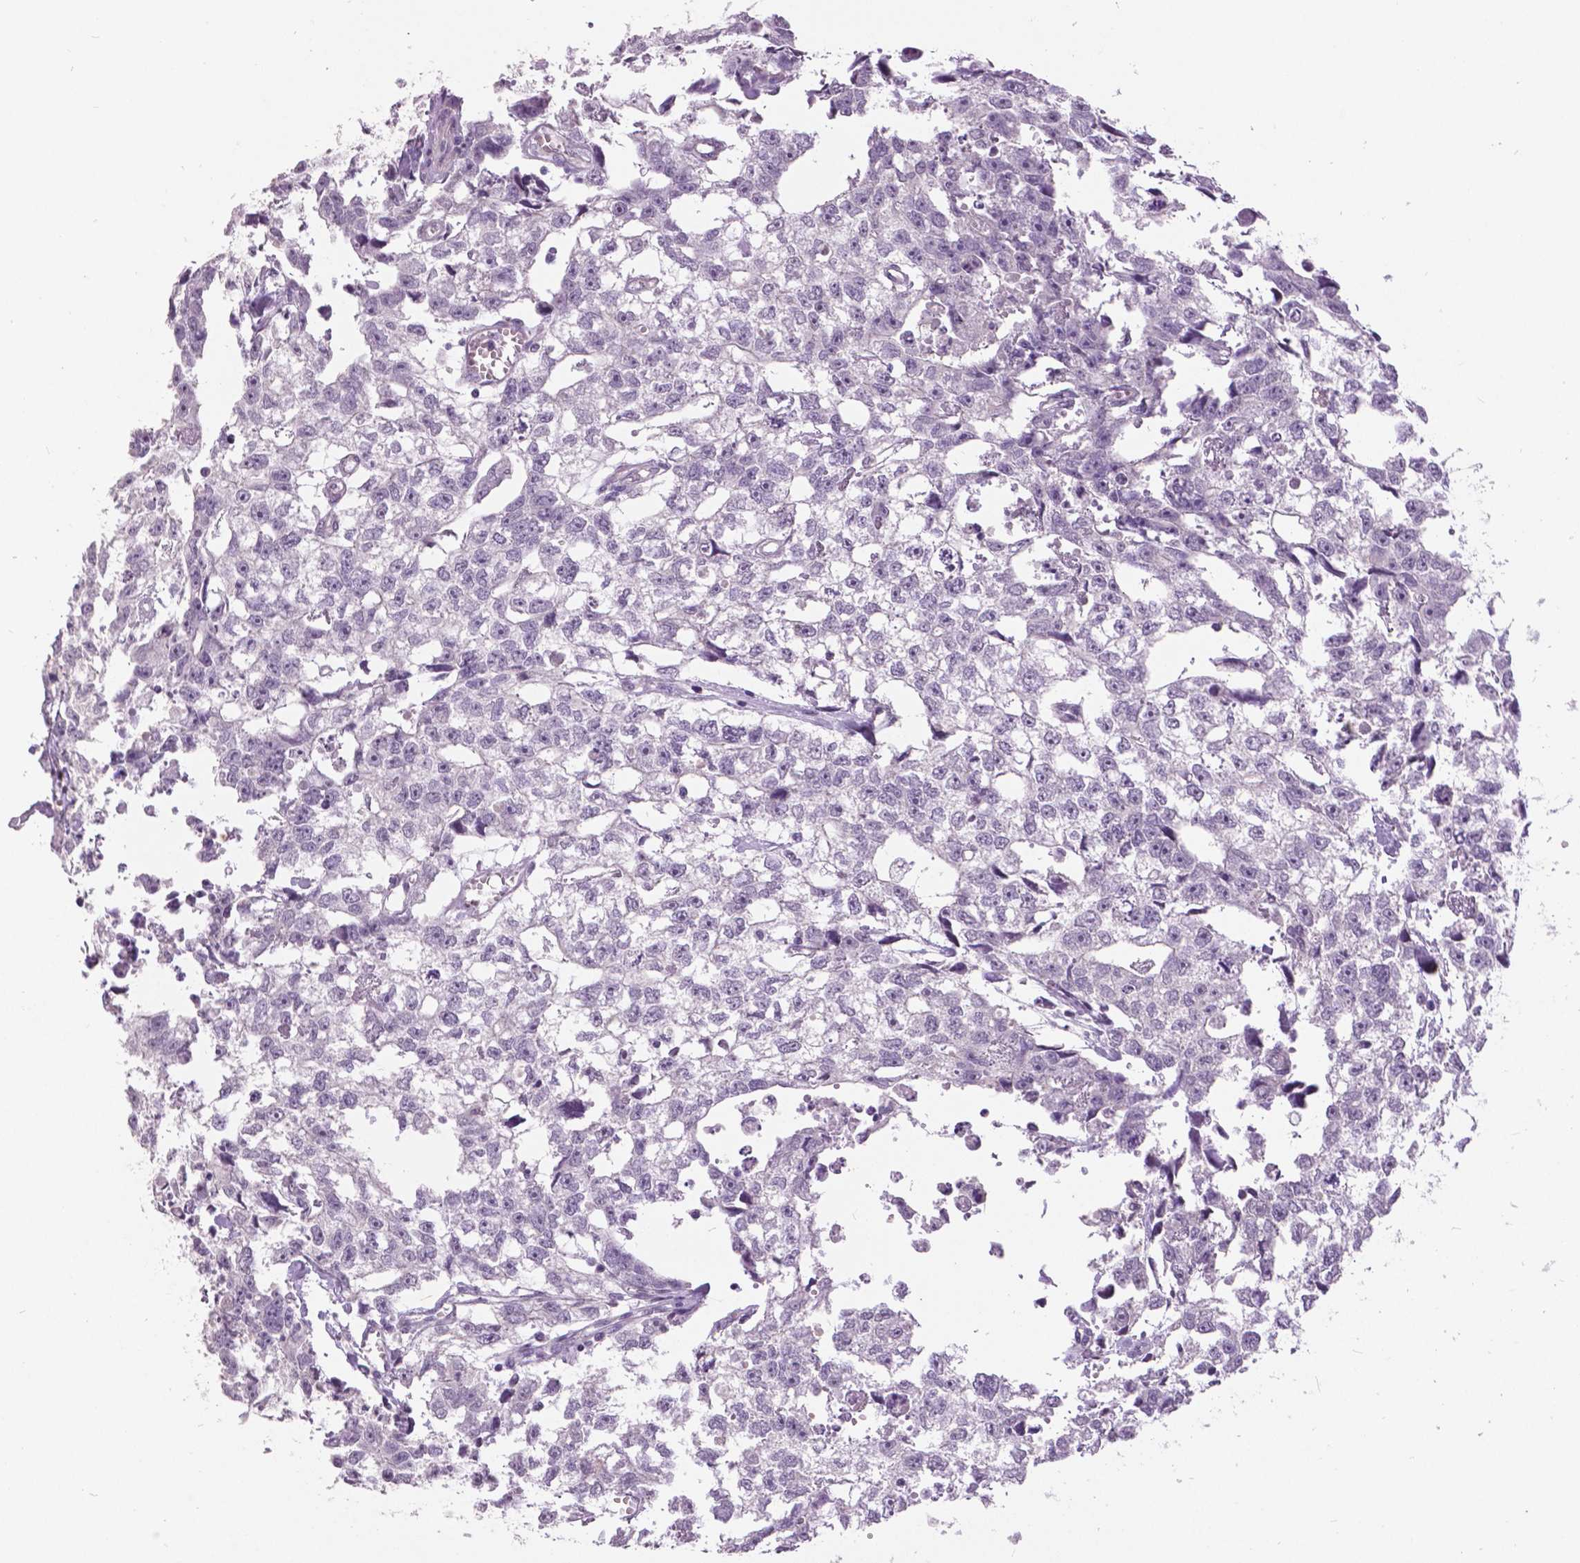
{"staining": {"intensity": "negative", "quantity": "none", "location": "none"}, "tissue": "testis cancer", "cell_type": "Tumor cells", "image_type": "cancer", "snomed": [{"axis": "morphology", "description": "Carcinoma, Embryonal, NOS"}, {"axis": "morphology", "description": "Teratoma, malignant, NOS"}, {"axis": "topography", "description": "Testis"}], "caption": "Protein analysis of testis cancer (malignant teratoma) reveals no significant staining in tumor cells.", "gene": "GRIN2A", "patient": {"sex": "male", "age": 44}}